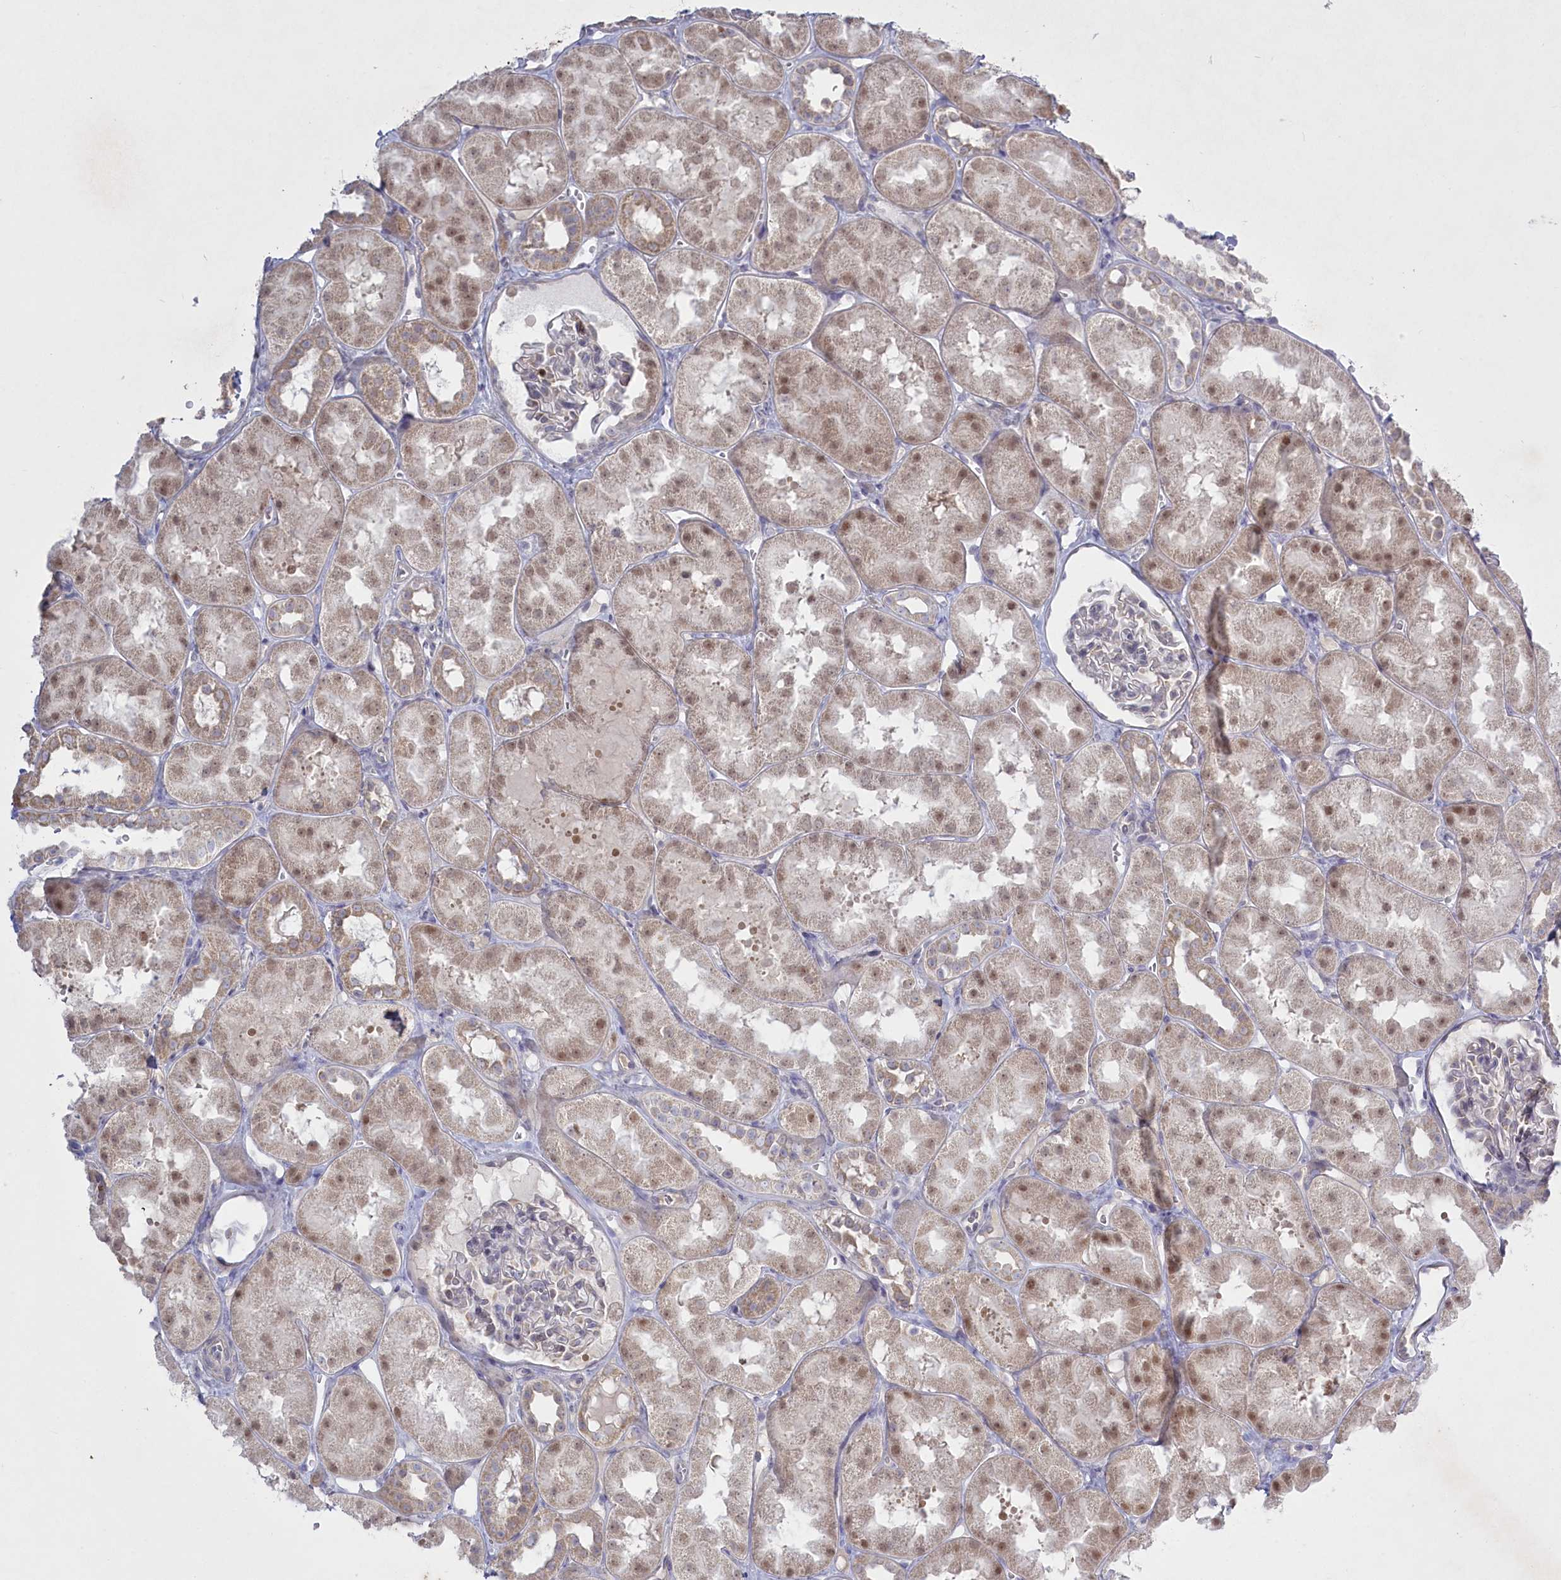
{"staining": {"intensity": "negative", "quantity": "none", "location": "none"}, "tissue": "kidney", "cell_type": "Cells in glomeruli", "image_type": "normal", "snomed": [{"axis": "morphology", "description": "Normal tissue, NOS"}, {"axis": "topography", "description": "Kidney"}, {"axis": "topography", "description": "Urinary bladder"}], "caption": "Normal kidney was stained to show a protein in brown. There is no significant positivity in cells in glomeruli. Brightfield microscopy of immunohistochemistry stained with DAB (brown) and hematoxylin (blue), captured at high magnification.", "gene": "ABITRAM", "patient": {"sex": "male", "age": 16}}